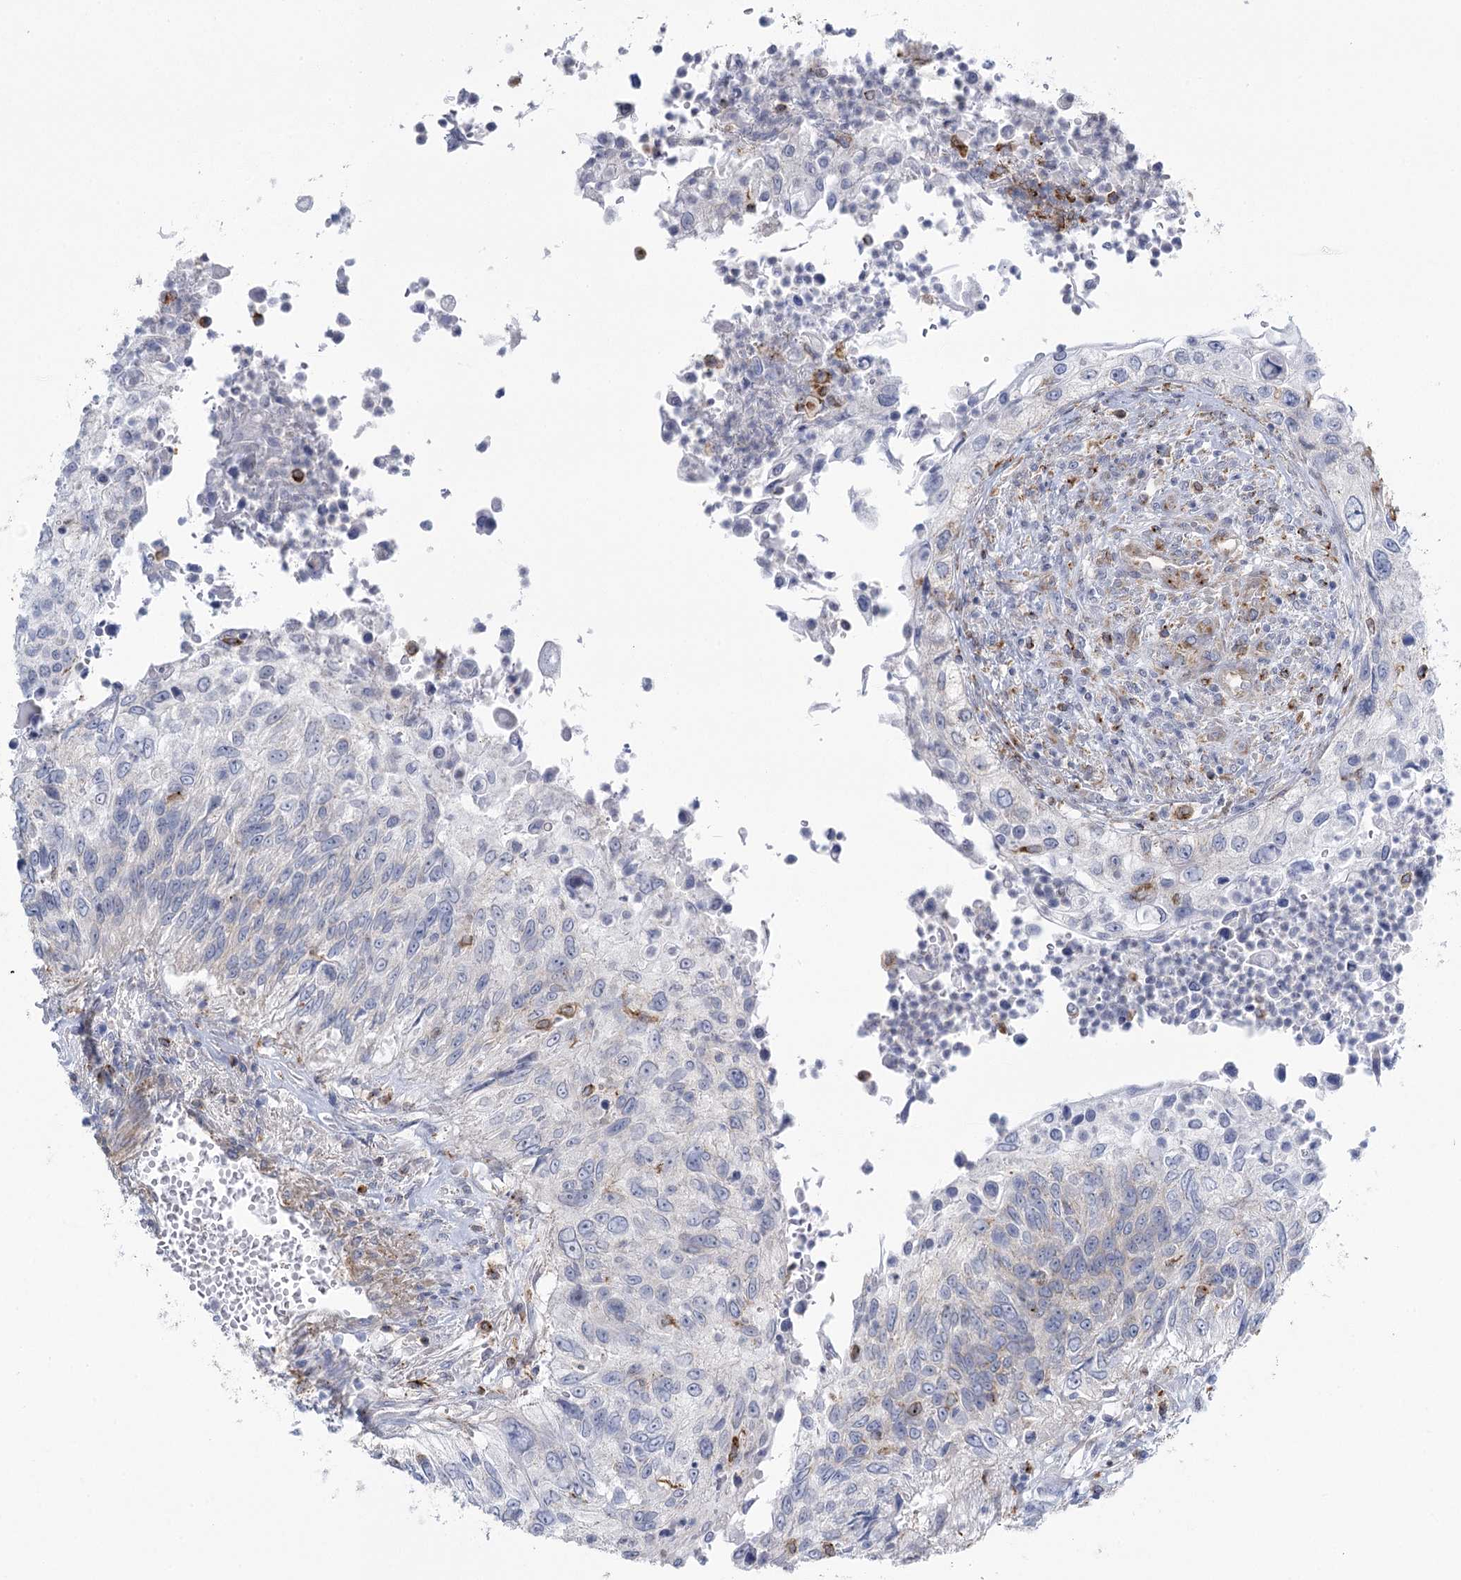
{"staining": {"intensity": "negative", "quantity": "none", "location": "none"}, "tissue": "urothelial cancer", "cell_type": "Tumor cells", "image_type": "cancer", "snomed": [{"axis": "morphology", "description": "Urothelial carcinoma, High grade"}, {"axis": "topography", "description": "Urinary bladder"}], "caption": "Tumor cells are negative for brown protein staining in urothelial cancer.", "gene": "CCDC88A", "patient": {"sex": "female", "age": 60}}